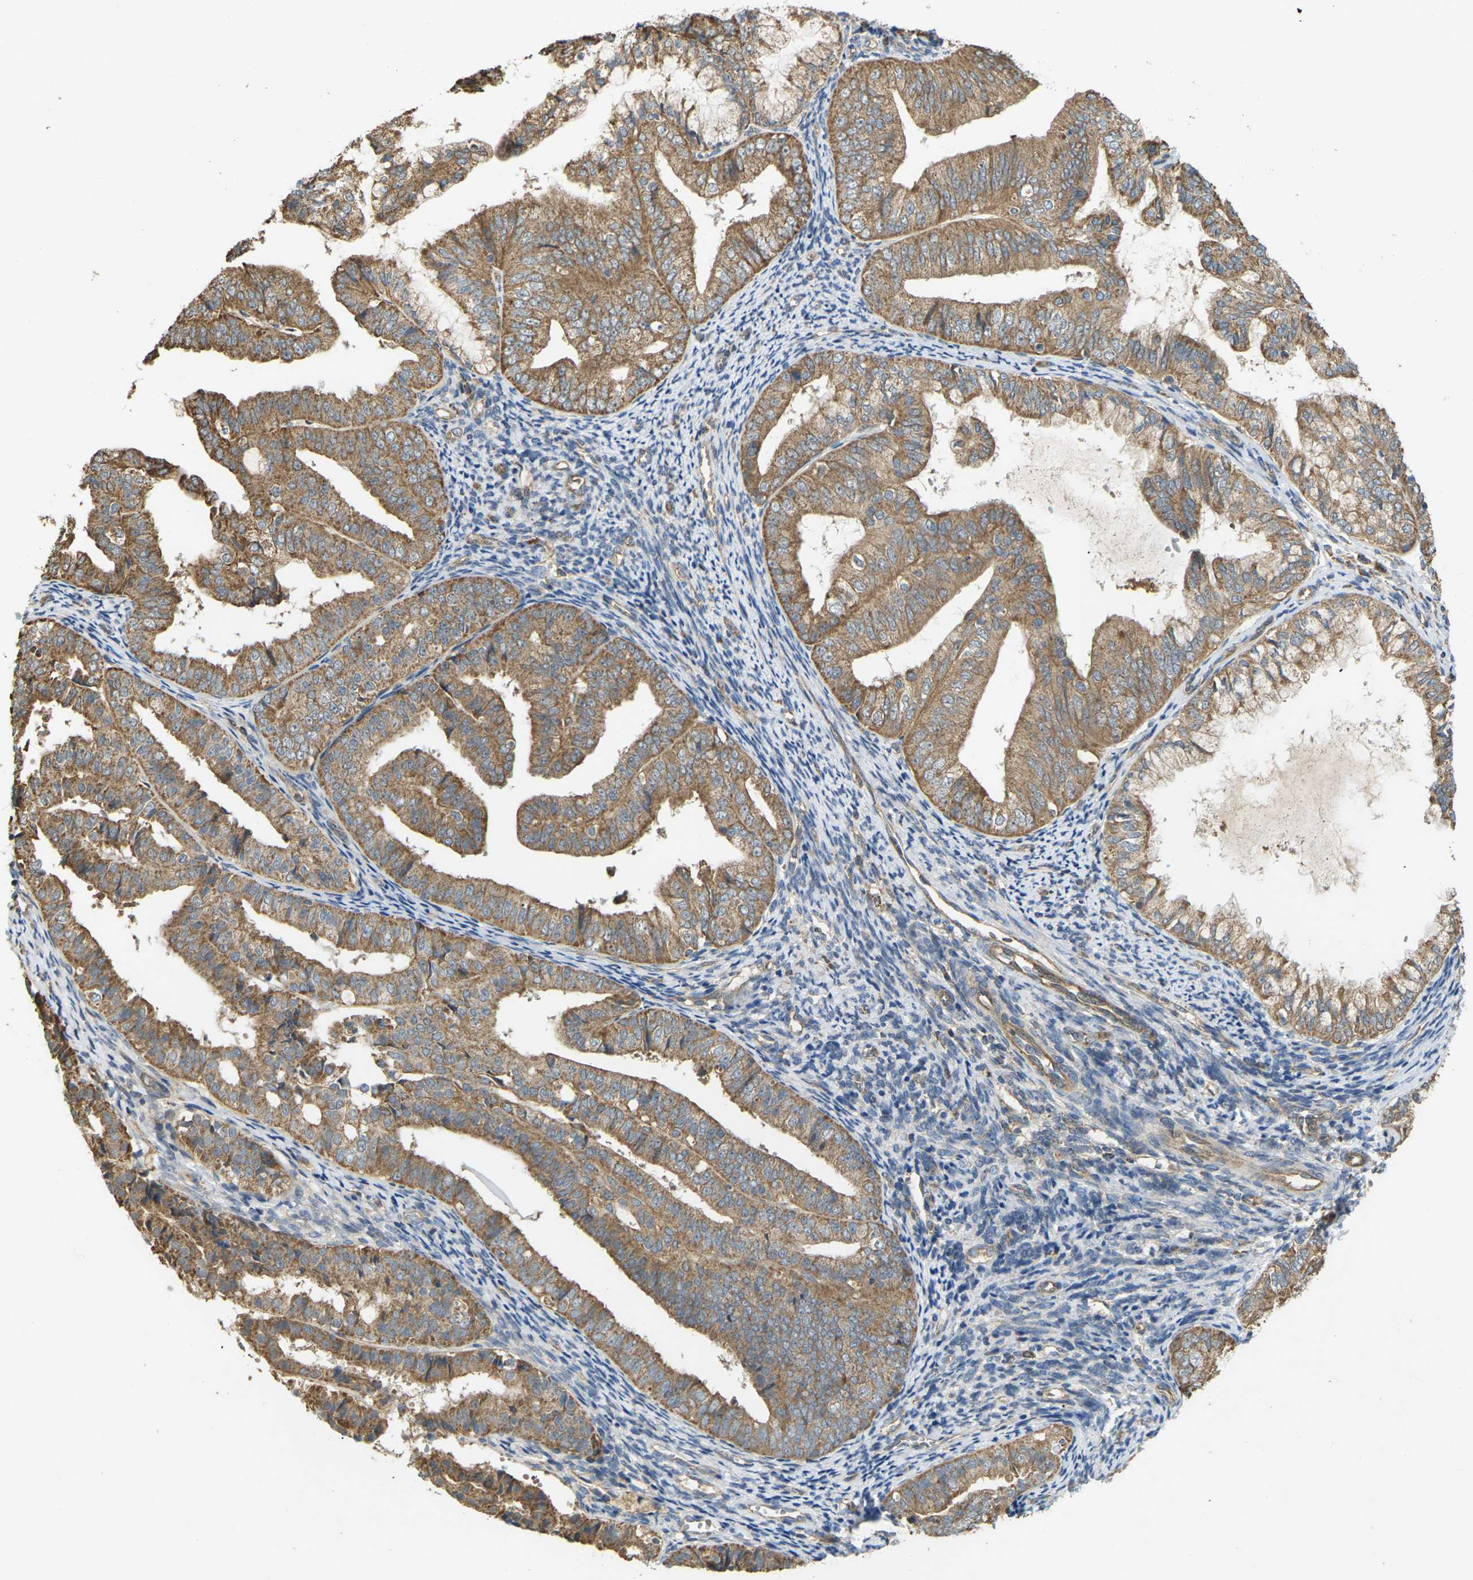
{"staining": {"intensity": "moderate", "quantity": ">75%", "location": "cytoplasmic/membranous"}, "tissue": "endometrial cancer", "cell_type": "Tumor cells", "image_type": "cancer", "snomed": [{"axis": "morphology", "description": "Adenocarcinoma, NOS"}, {"axis": "topography", "description": "Endometrium"}], "caption": "An IHC histopathology image of neoplastic tissue is shown. Protein staining in brown shows moderate cytoplasmic/membranous positivity in endometrial cancer (adenocarcinoma) within tumor cells. (Stains: DAB (3,3'-diaminobenzidine) in brown, nuclei in blue, Microscopy: brightfield microscopy at high magnification).", "gene": "KSR1", "patient": {"sex": "female", "age": 63}}